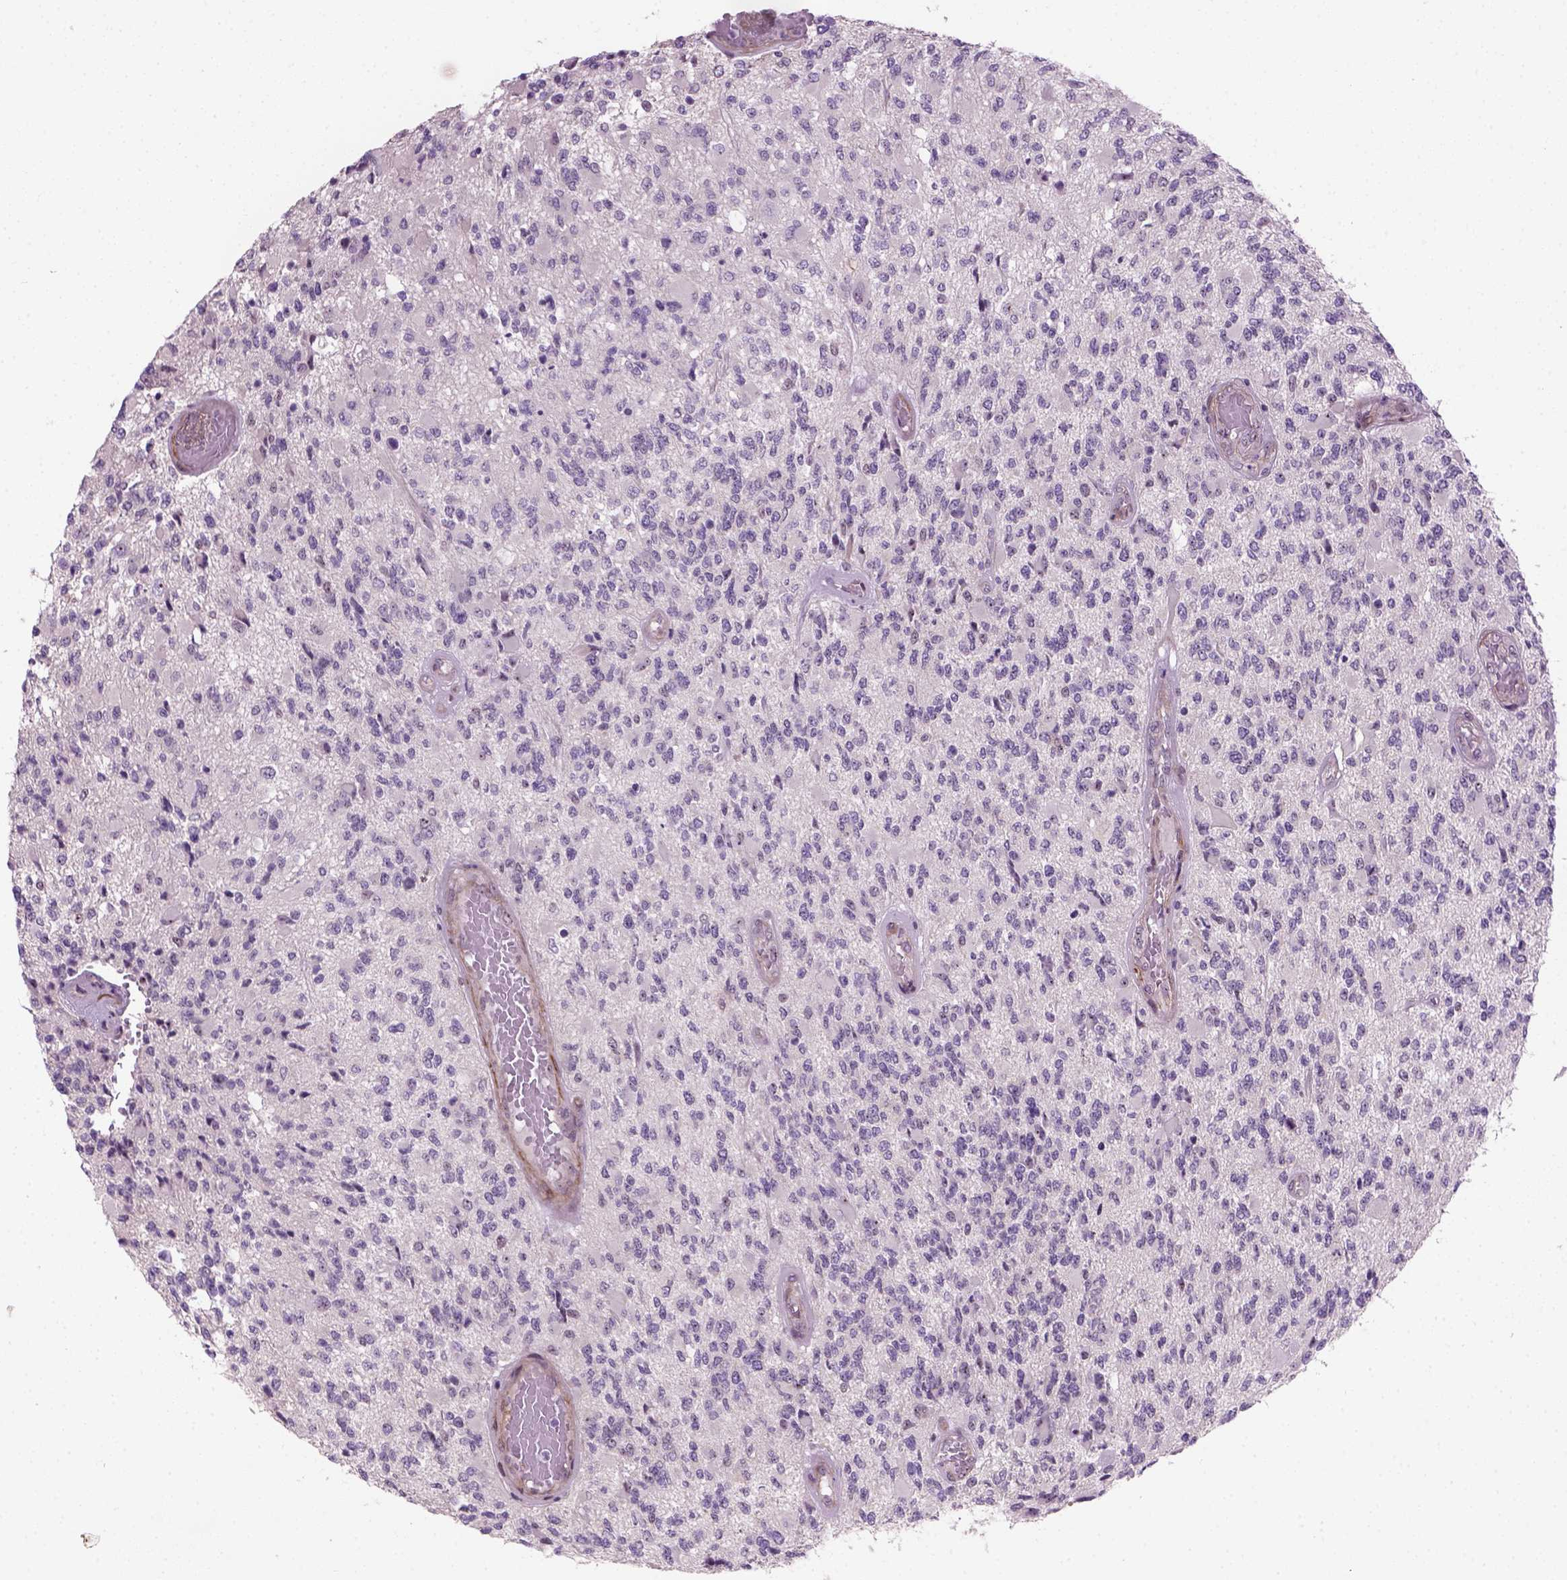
{"staining": {"intensity": "negative", "quantity": "none", "location": "none"}, "tissue": "glioma", "cell_type": "Tumor cells", "image_type": "cancer", "snomed": [{"axis": "morphology", "description": "Glioma, malignant, High grade"}, {"axis": "topography", "description": "Brain"}], "caption": "Human high-grade glioma (malignant) stained for a protein using IHC exhibits no positivity in tumor cells.", "gene": "RRS1", "patient": {"sex": "female", "age": 63}}